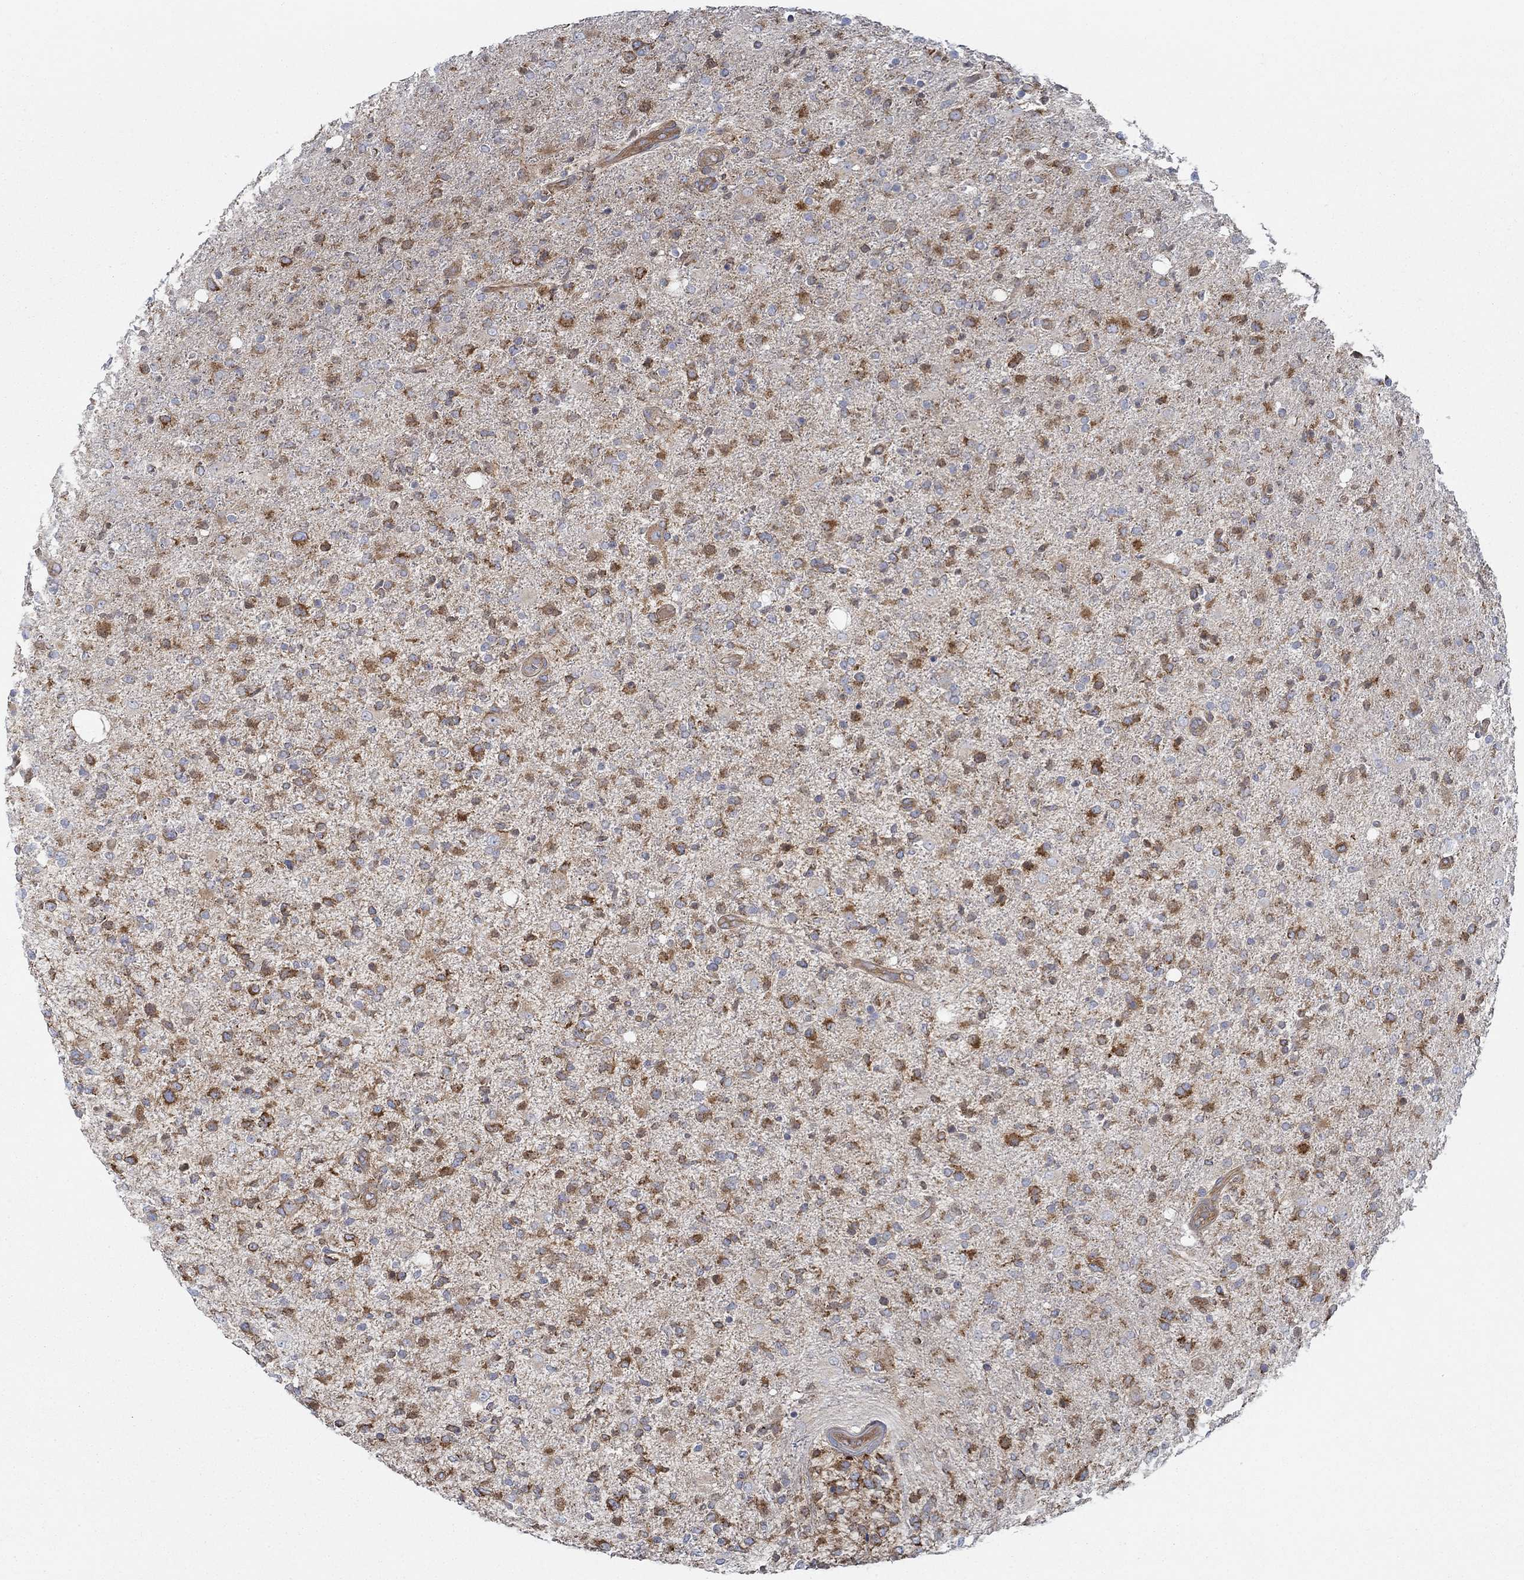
{"staining": {"intensity": "strong", "quantity": "25%-75%", "location": "cytoplasmic/membranous"}, "tissue": "glioma", "cell_type": "Tumor cells", "image_type": "cancer", "snomed": [{"axis": "morphology", "description": "Glioma, malignant, High grade"}, {"axis": "topography", "description": "Cerebral cortex"}], "caption": "Protein analysis of glioma tissue reveals strong cytoplasmic/membranous positivity in about 25%-75% of tumor cells. The protein is stained brown, and the nuclei are stained in blue (DAB IHC with brightfield microscopy, high magnification).", "gene": "SPAG9", "patient": {"sex": "male", "age": 70}}